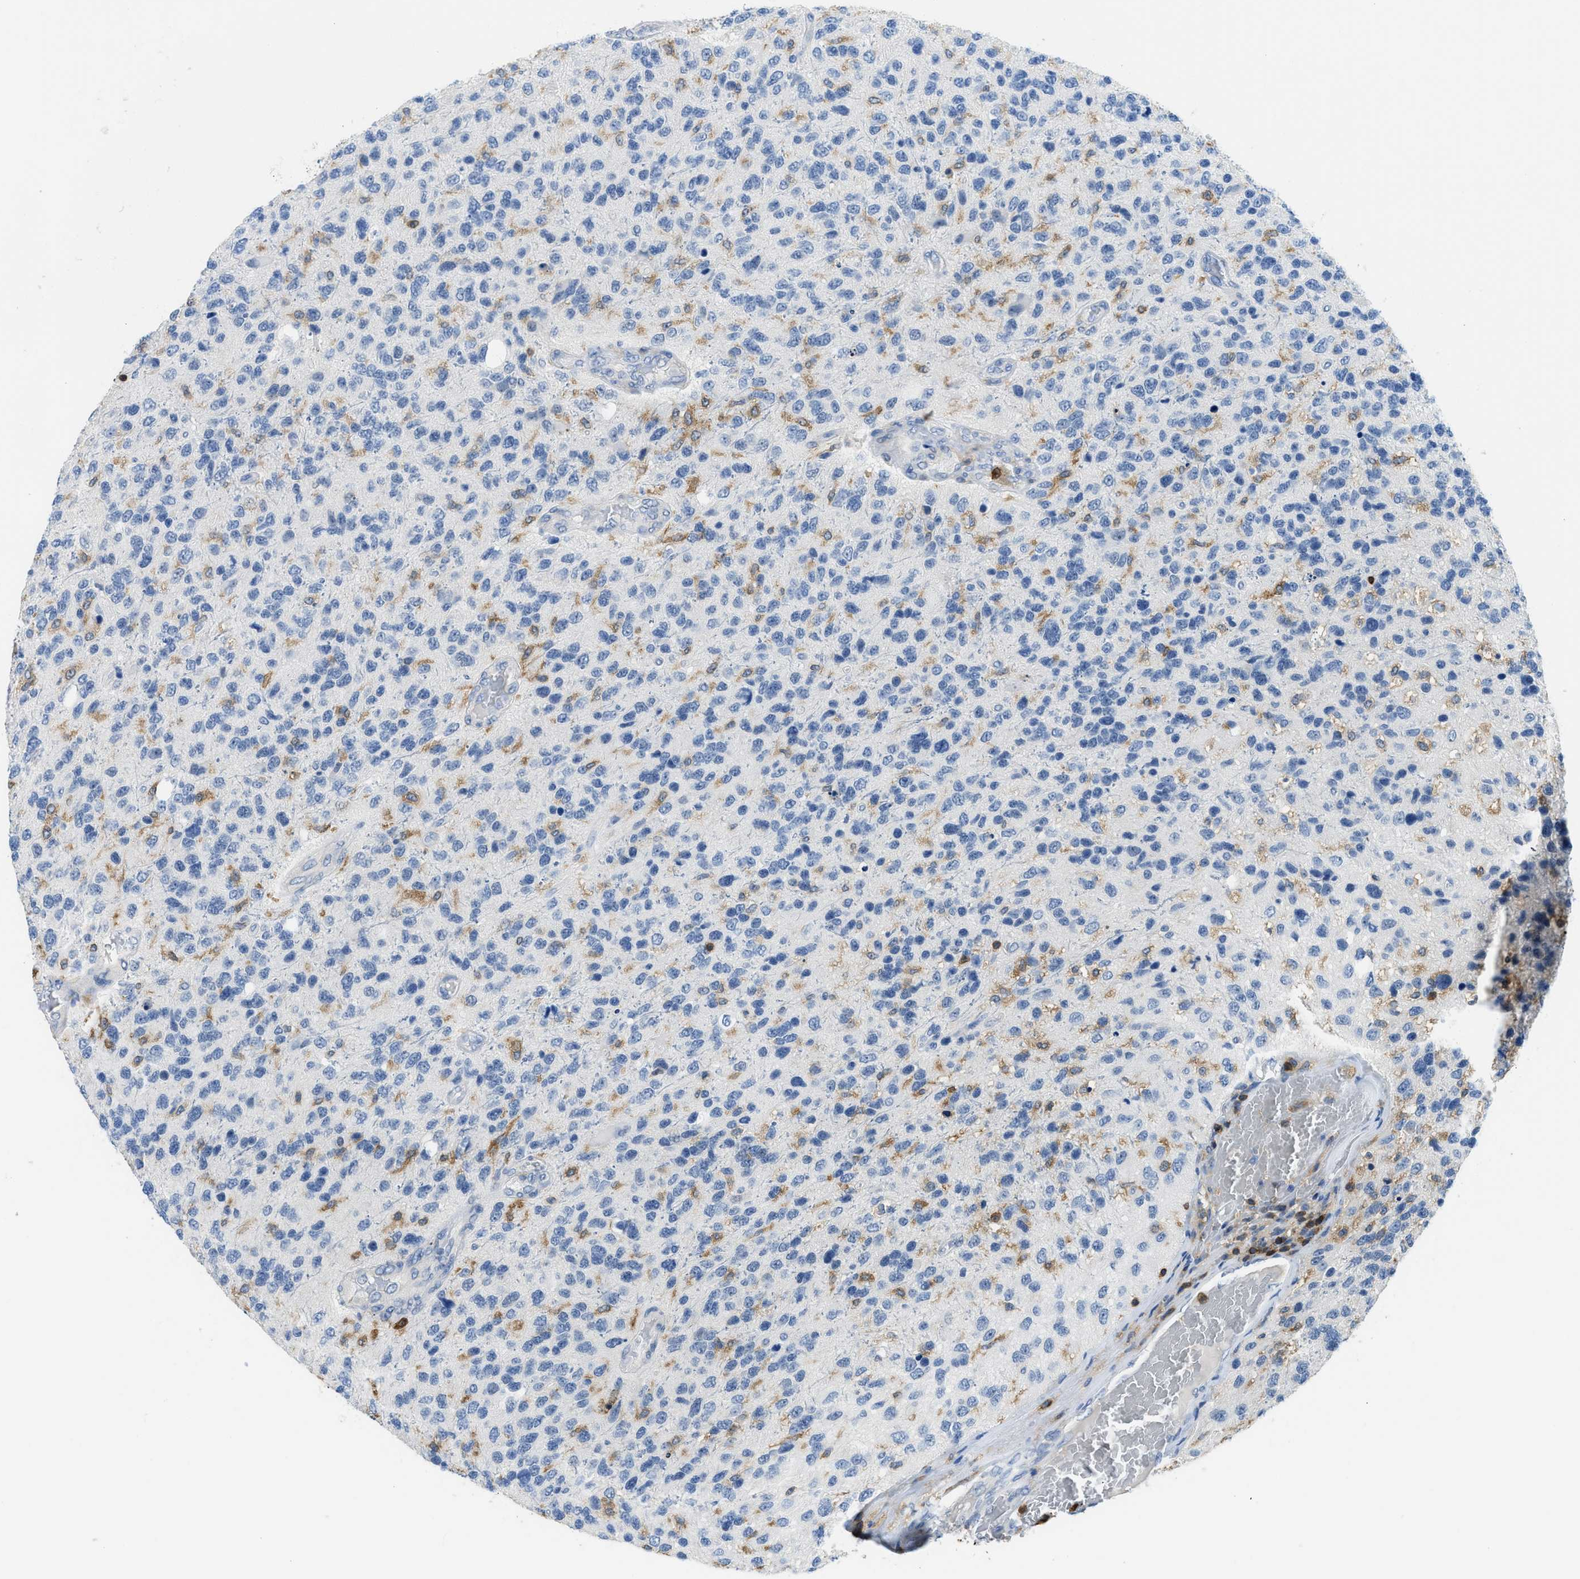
{"staining": {"intensity": "negative", "quantity": "none", "location": "none"}, "tissue": "glioma", "cell_type": "Tumor cells", "image_type": "cancer", "snomed": [{"axis": "morphology", "description": "Glioma, malignant, High grade"}, {"axis": "topography", "description": "Brain"}], "caption": "Immunohistochemistry (IHC) histopathology image of human glioma stained for a protein (brown), which demonstrates no expression in tumor cells.", "gene": "FAM151A", "patient": {"sex": "female", "age": 58}}